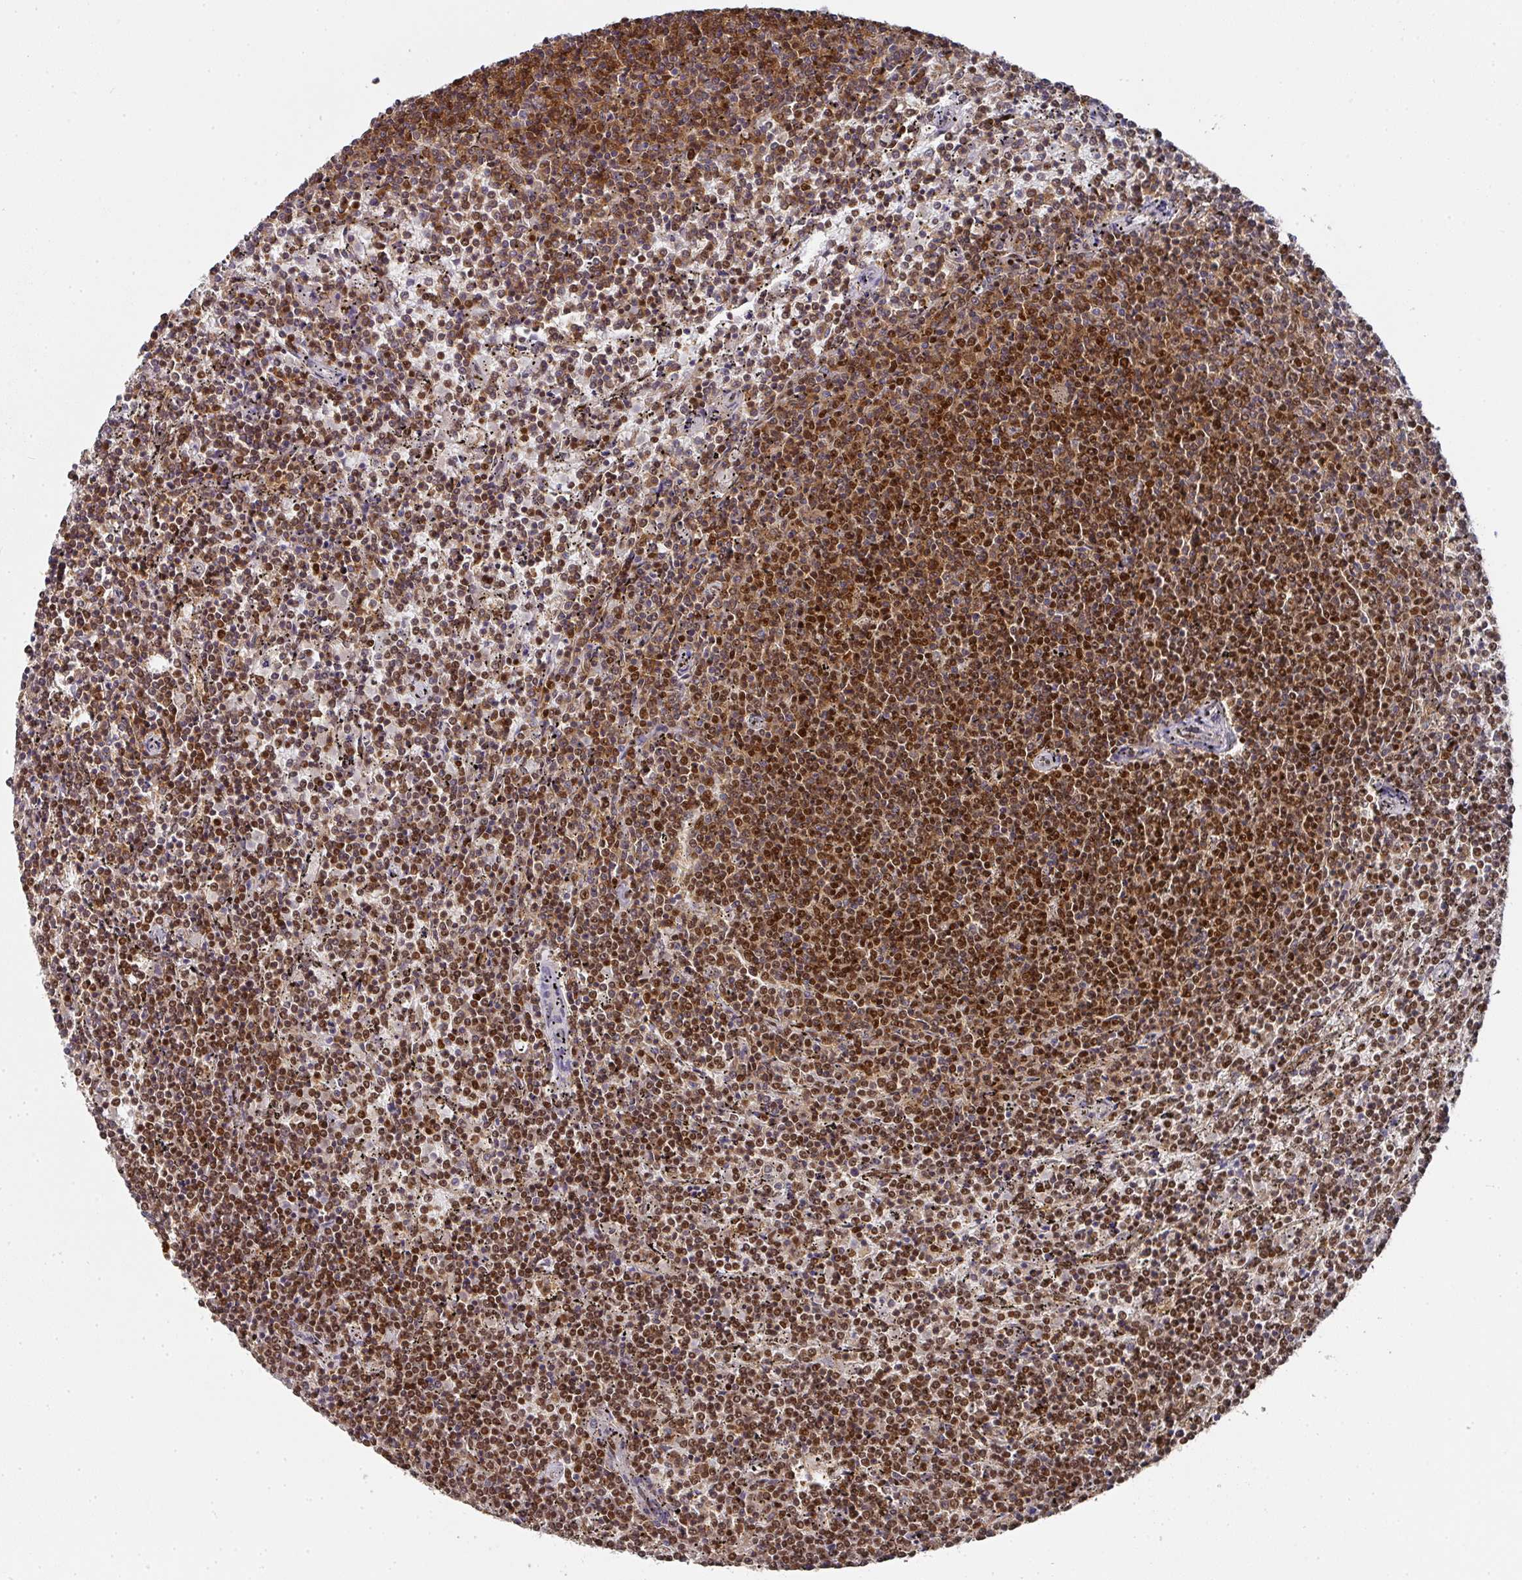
{"staining": {"intensity": "strong", "quantity": ">75%", "location": "nuclear"}, "tissue": "lymphoma", "cell_type": "Tumor cells", "image_type": "cancer", "snomed": [{"axis": "morphology", "description": "Malignant lymphoma, non-Hodgkin's type, Low grade"}, {"axis": "topography", "description": "Spleen"}], "caption": "Malignant lymphoma, non-Hodgkin's type (low-grade) stained with a brown dye reveals strong nuclear positive staining in about >75% of tumor cells.", "gene": "DIDO1", "patient": {"sex": "female", "age": 50}}